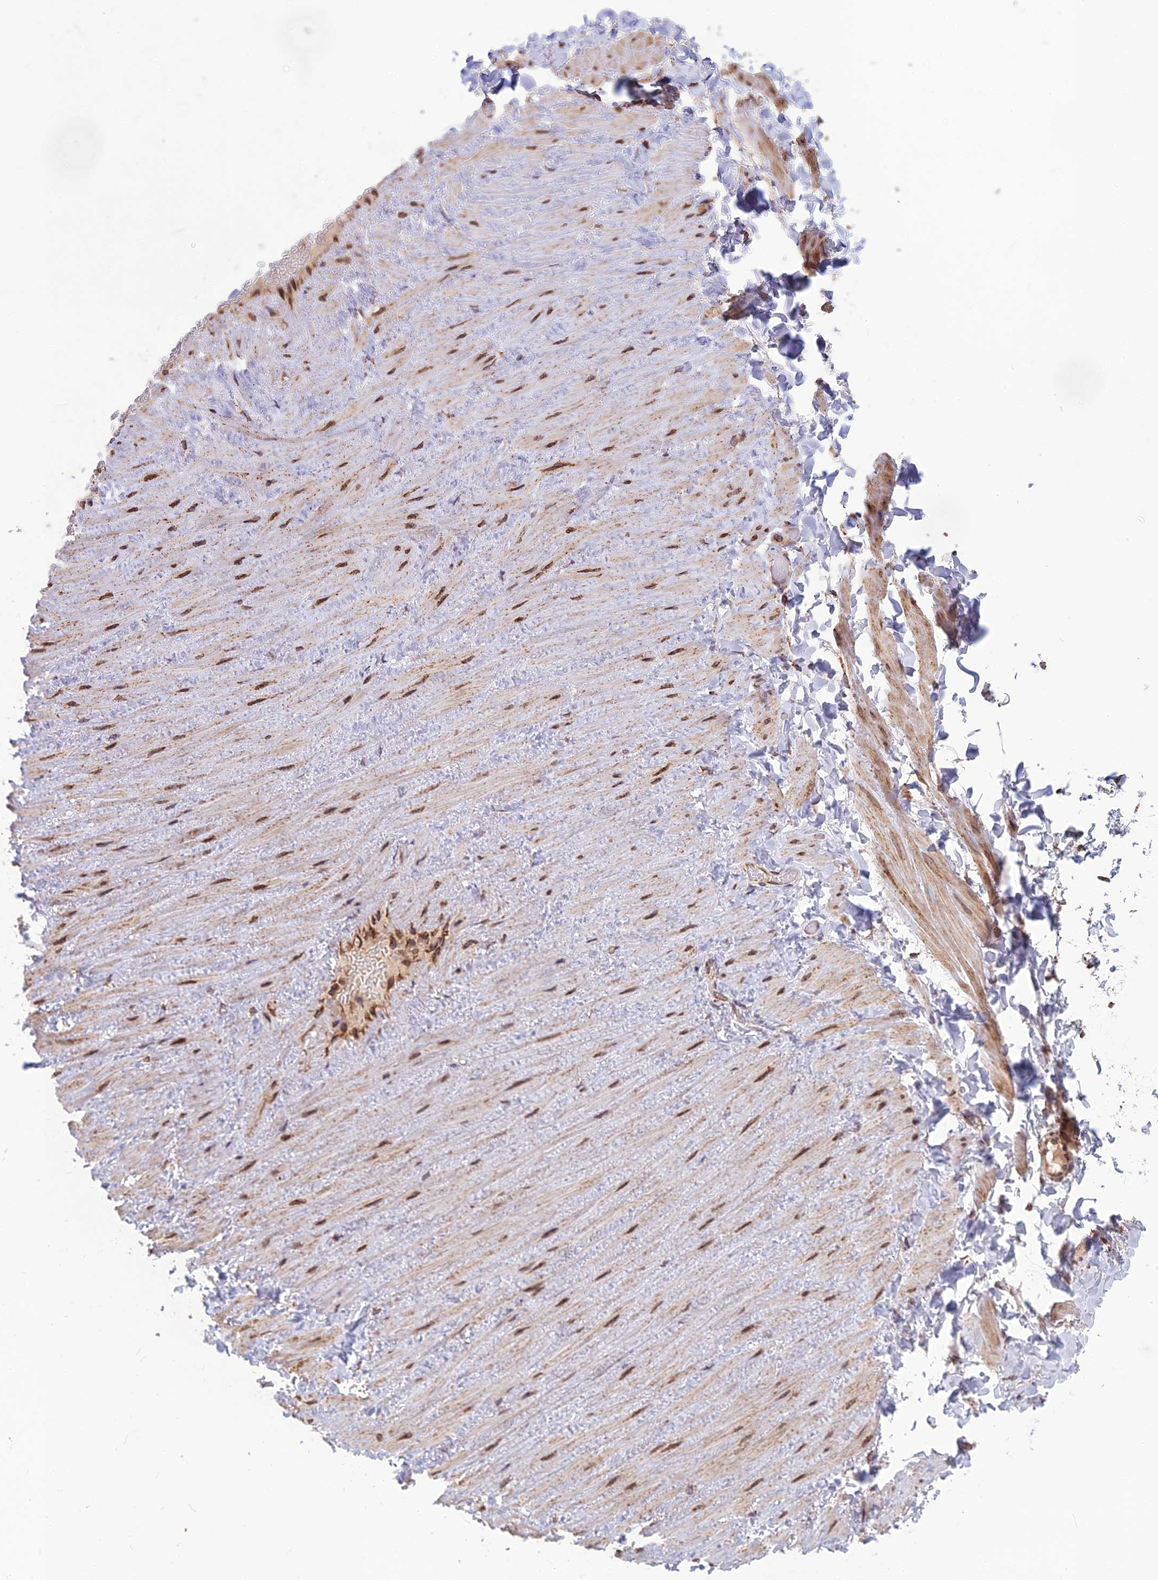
{"staining": {"intensity": "moderate", "quantity": ">75%", "location": "cytoplasmic/membranous"}, "tissue": "adipose tissue", "cell_type": "Adipocytes", "image_type": "normal", "snomed": [{"axis": "morphology", "description": "Normal tissue, NOS"}, {"axis": "topography", "description": "Adipose tissue"}, {"axis": "topography", "description": "Vascular tissue"}, {"axis": "topography", "description": "Peripheral nerve tissue"}], "caption": "Adipose tissue stained with DAB (3,3'-diaminobenzidine) IHC reveals medium levels of moderate cytoplasmic/membranous staining in approximately >75% of adipocytes.", "gene": "CS", "patient": {"sex": "male", "age": 25}}